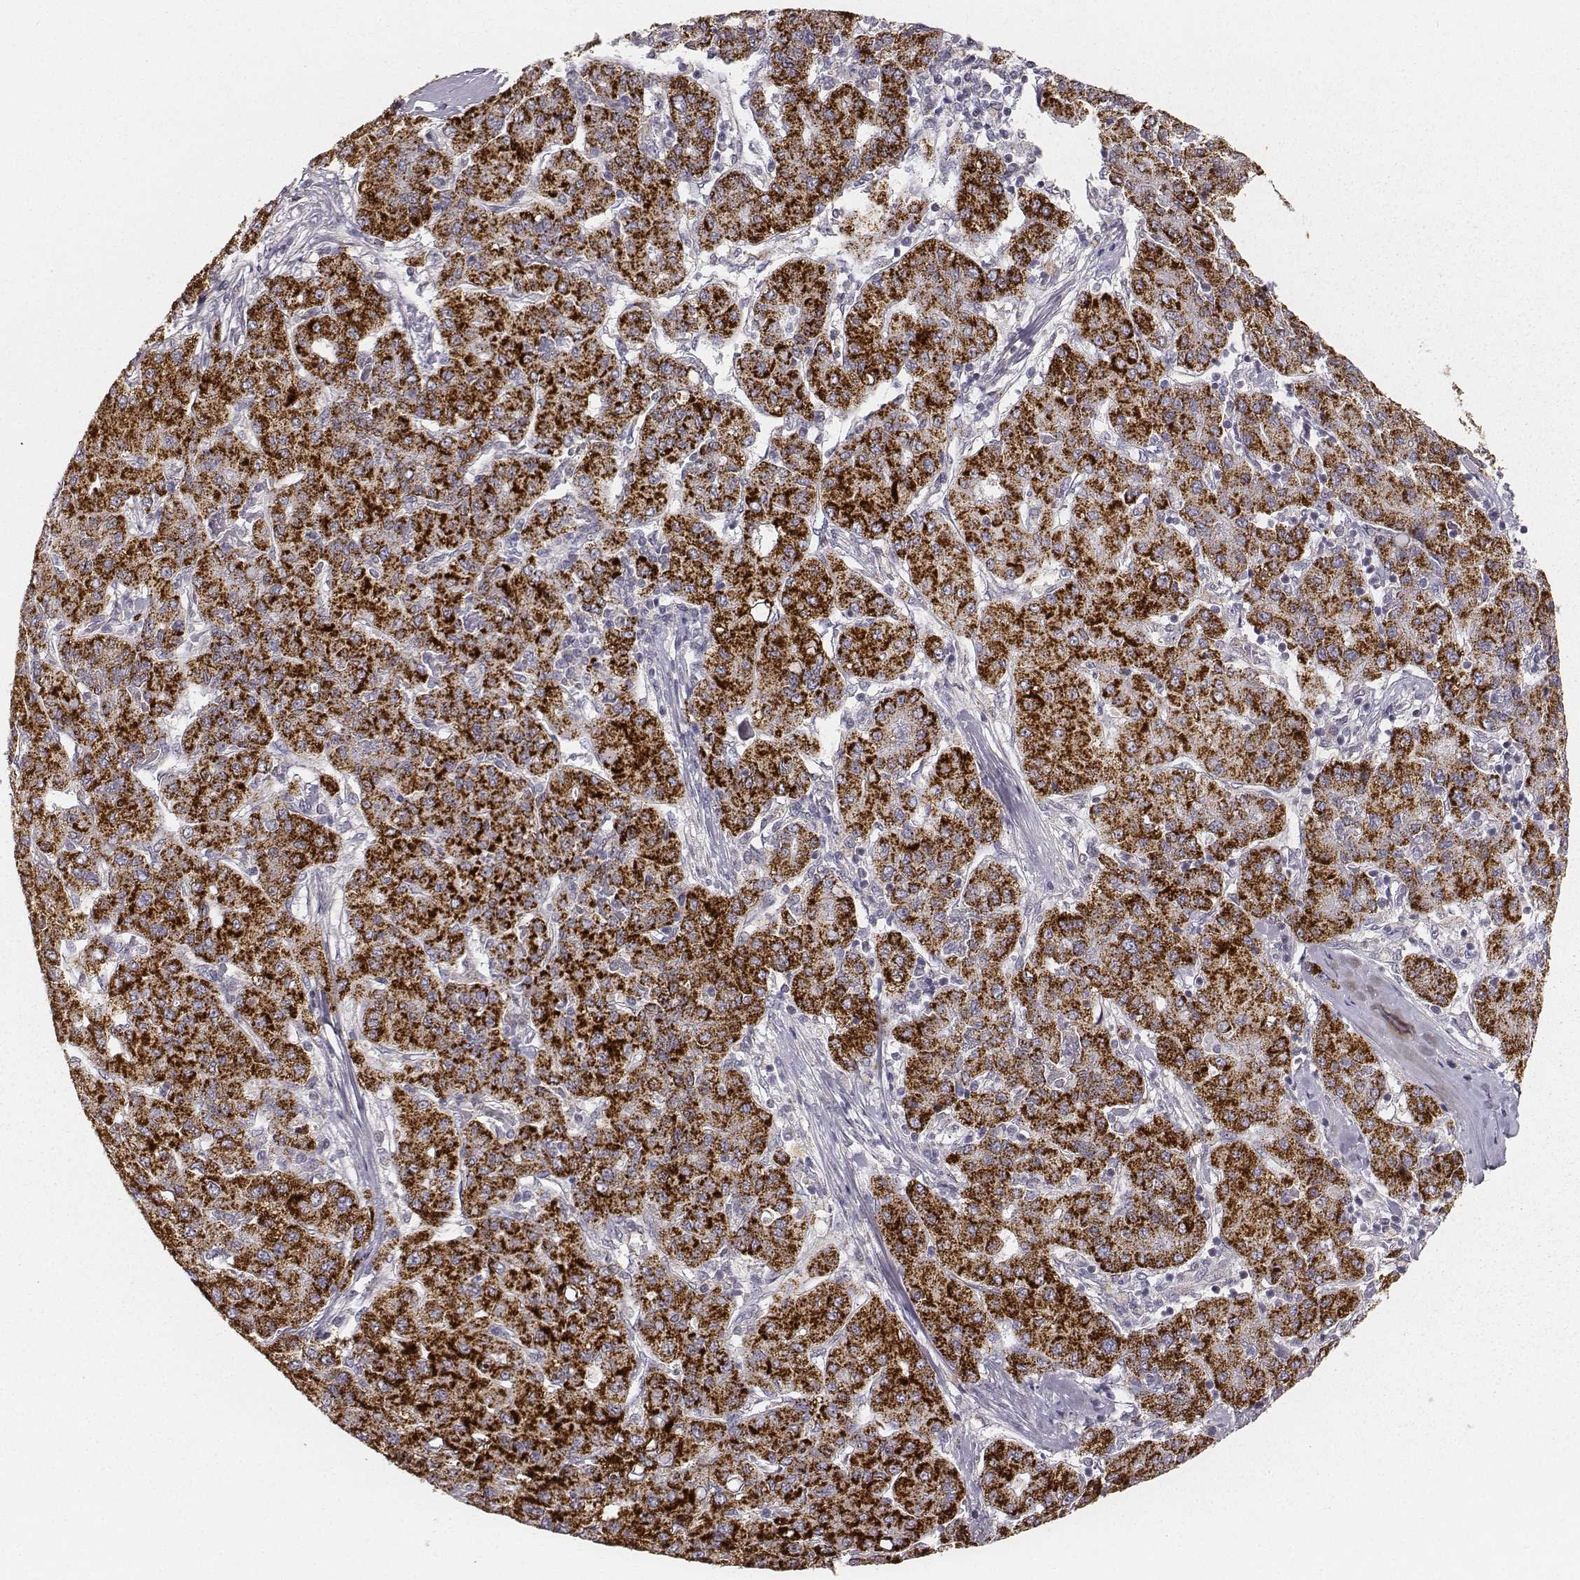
{"staining": {"intensity": "strong", "quantity": ">75%", "location": "cytoplasmic/membranous"}, "tissue": "liver cancer", "cell_type": "Tumor cells", "image_type": "cancer", "snomed": [{"axis": "morphology", "description": "Carcinoma, Hepatocellular, NOS"}, {"axis": "topography", "description": "Liver"}], "caption": "Liver cancer (hepatocellular carcinoma) stained for a protein (brown) exhibits strong cytoplasmic/membranous positive positivity in approximately >75% of tumor cells.", "gene": "ABCD3", "patient": {"sex": "male", "age": 65}}